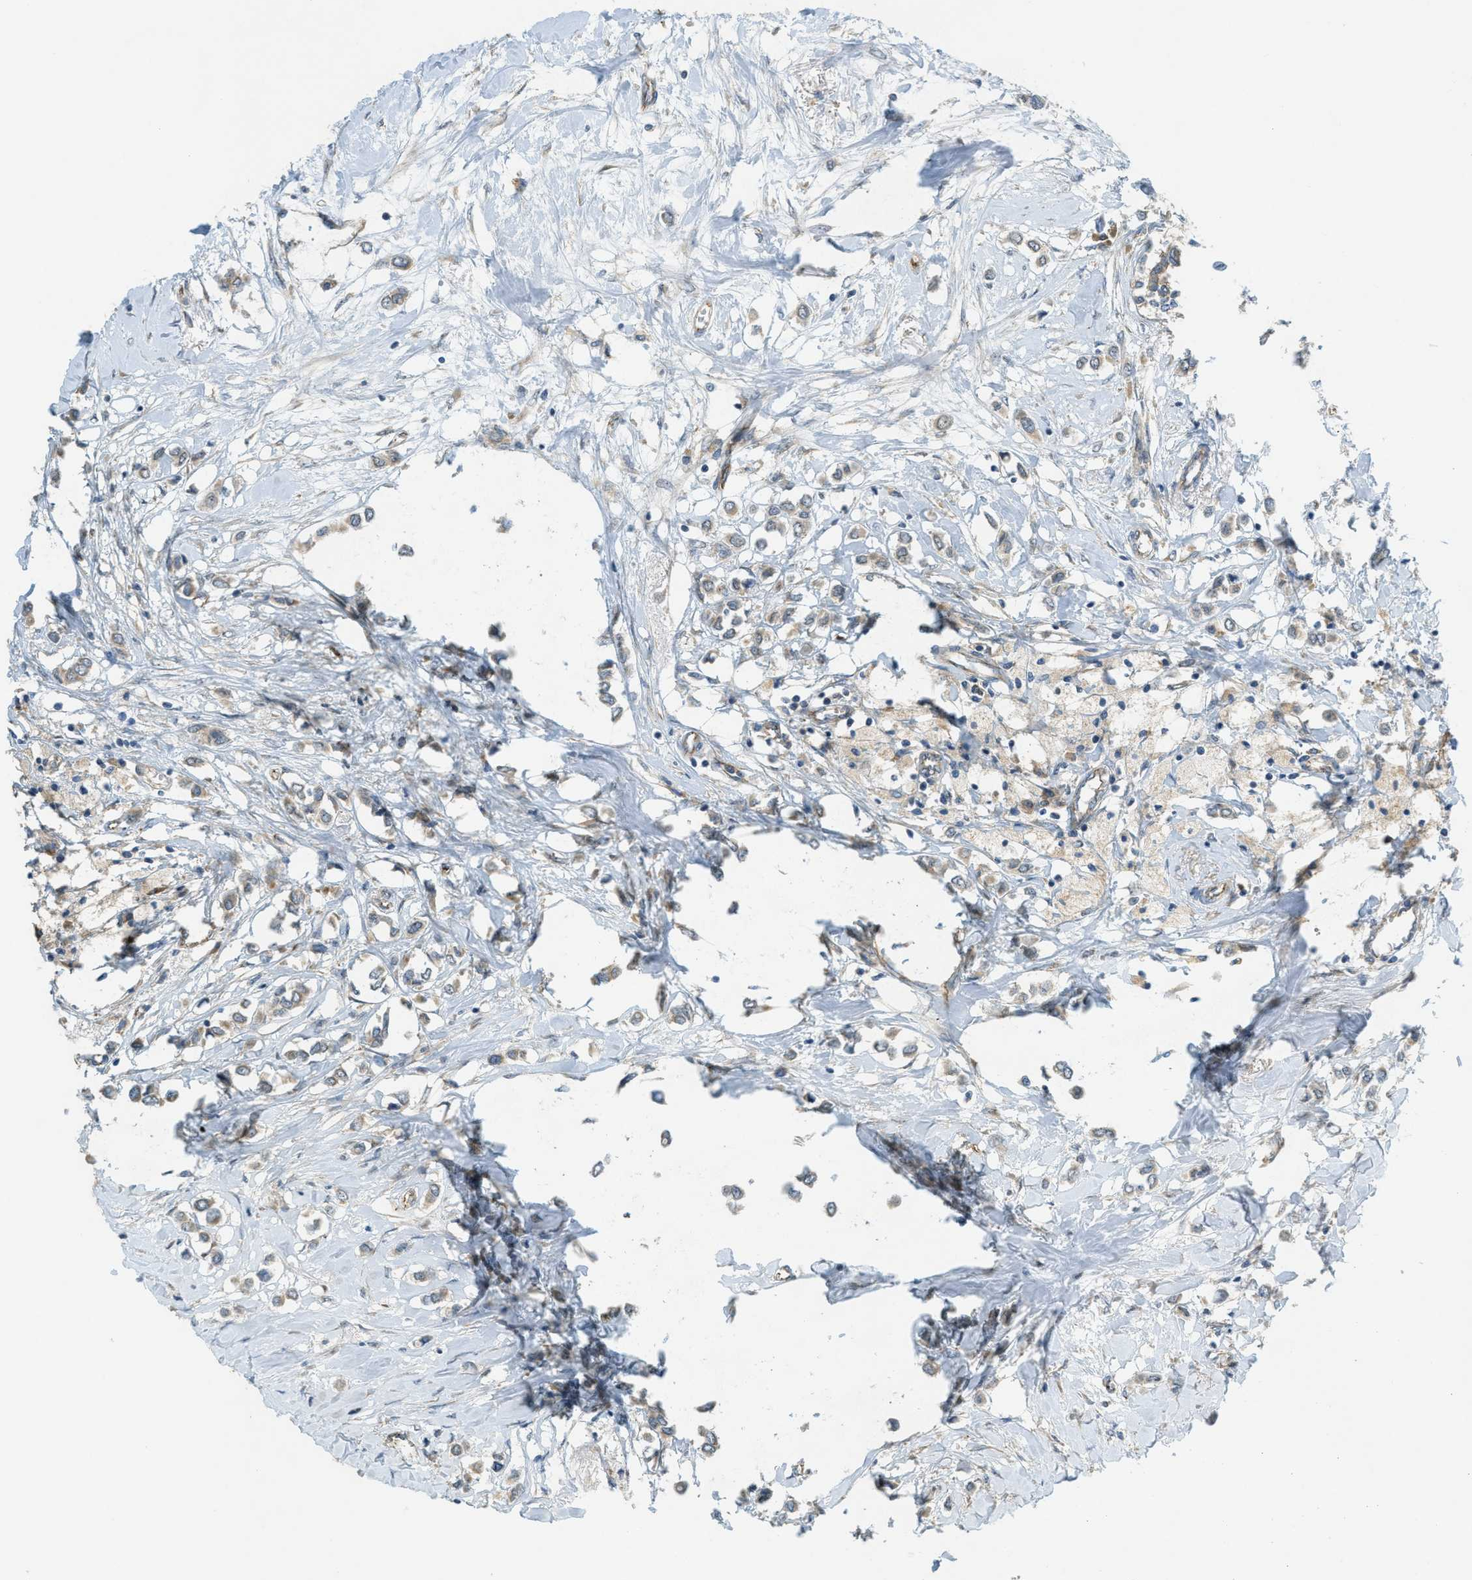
{"staining": {"intensity": "weak", "quantity": ">75%", "location": "cytoplasmic/membranous"}, "tissue": "breast cancer", "cell_type": "Tumor cells", "image_type": "cancer", "snomed": [{"axis": "morphology", "description": "Lobular carcinoma"}, {"axis": "topography", "description": "Breast"}], "caption": "Protein staining of breast cancer (lobular carcinoma) tissue shows weak cytoplasmic/membranous positivity in approximately >75% of tumor cells.", "gene": "JCAD", "patient": {"sex": "female", "age": 51}}